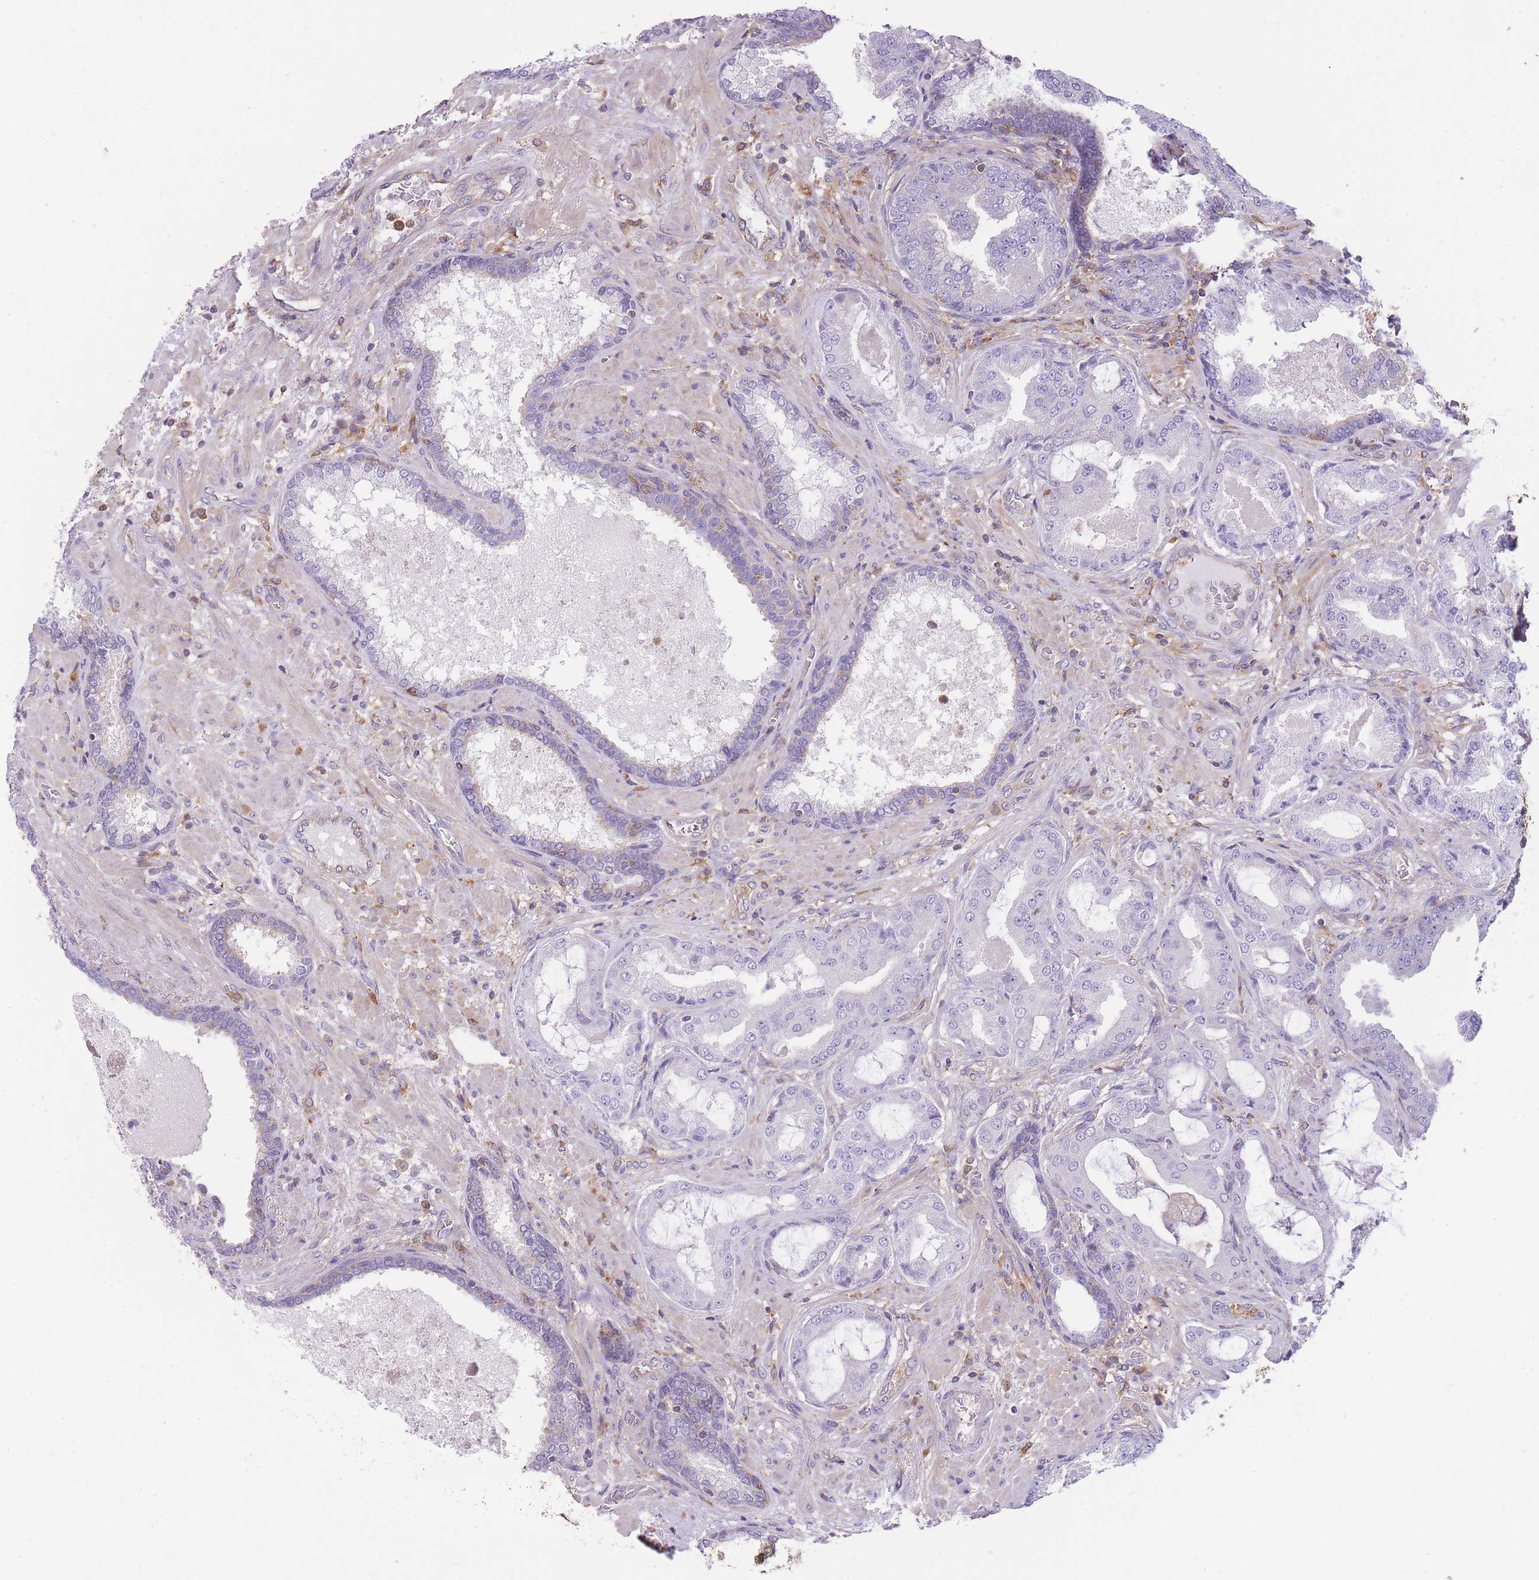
{"staining": {"intensity": "negative", "quantity": "none", "location": "none"}, "tissue": "prostate cancer", "cell_type": "Tumor cells", "image_type": "cancer", "snomed": [{"axis": "morphology", "description": "Adenocarcinoma, High grade"}, {"axis": "topography", "description": "Prostate"}], "caption": "DAB (3,3'-diaminobenzidine) immunohistochemical staining of prostate cancer displays no significant staining in tumor cells.", "gene": "PRKAR1A", "patient": {"sex": "male", "age": 68}}